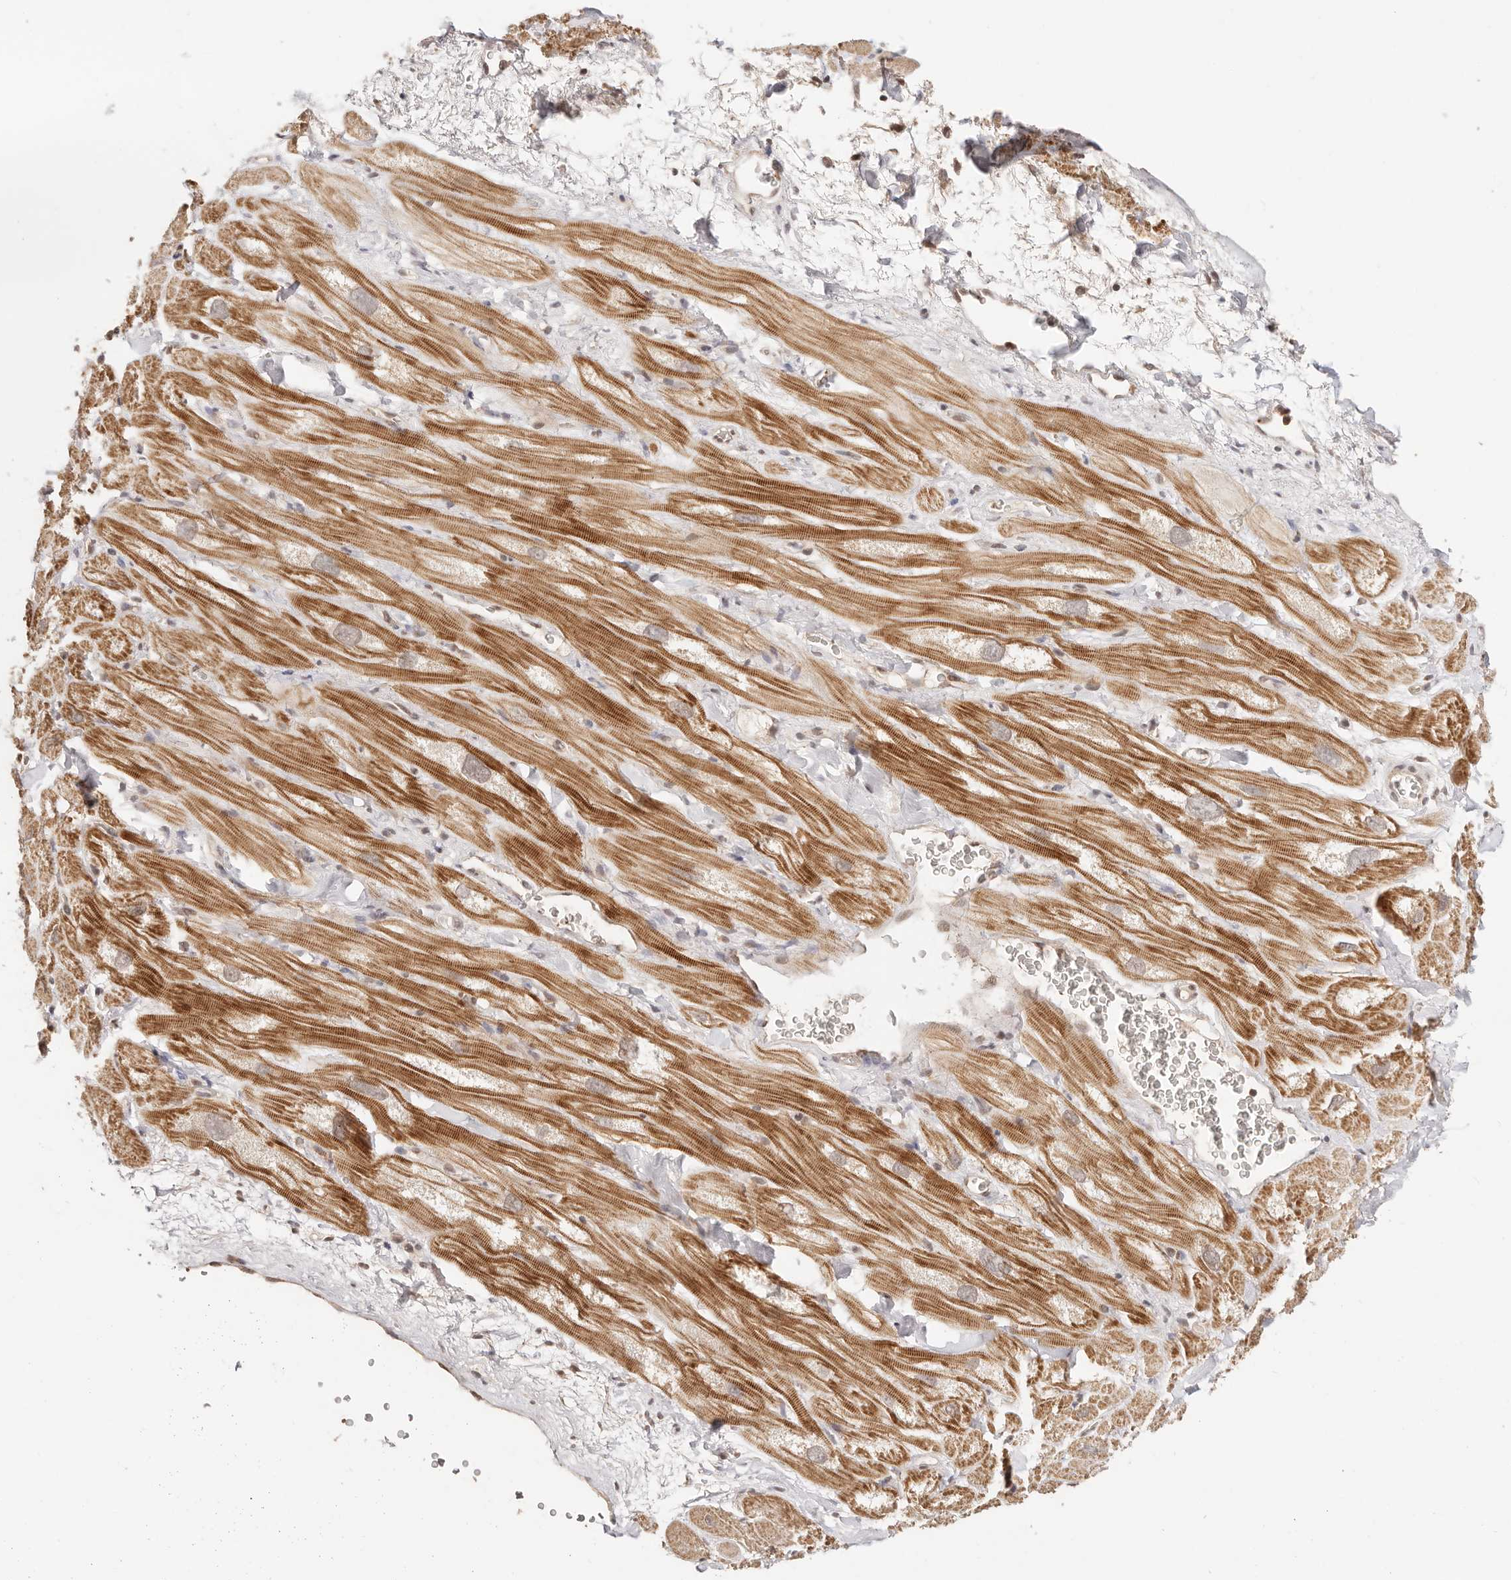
{"staining": {"intensity": "moderate", "quantity": "25%-75%", "location": "cytoplasmic/membranous"}, "tissue": "heart muscle", "cell_type": "Cardiomyocytes", "image_type": "normal", "snomed": [{"axis": "morphology", "description": "Normal tissue, NOS"}, {"axis": "topography", "description": "Heart"}], "caption": "Immunohistochemical staining of benign heart muscle reveals 25%-75% levels of moderate cytoplasmic/membranous protein staining in about 25%-75% of cardiomyocytes.", "gene": "RFC3", "patient": {"sex": "male", "age": 49}}